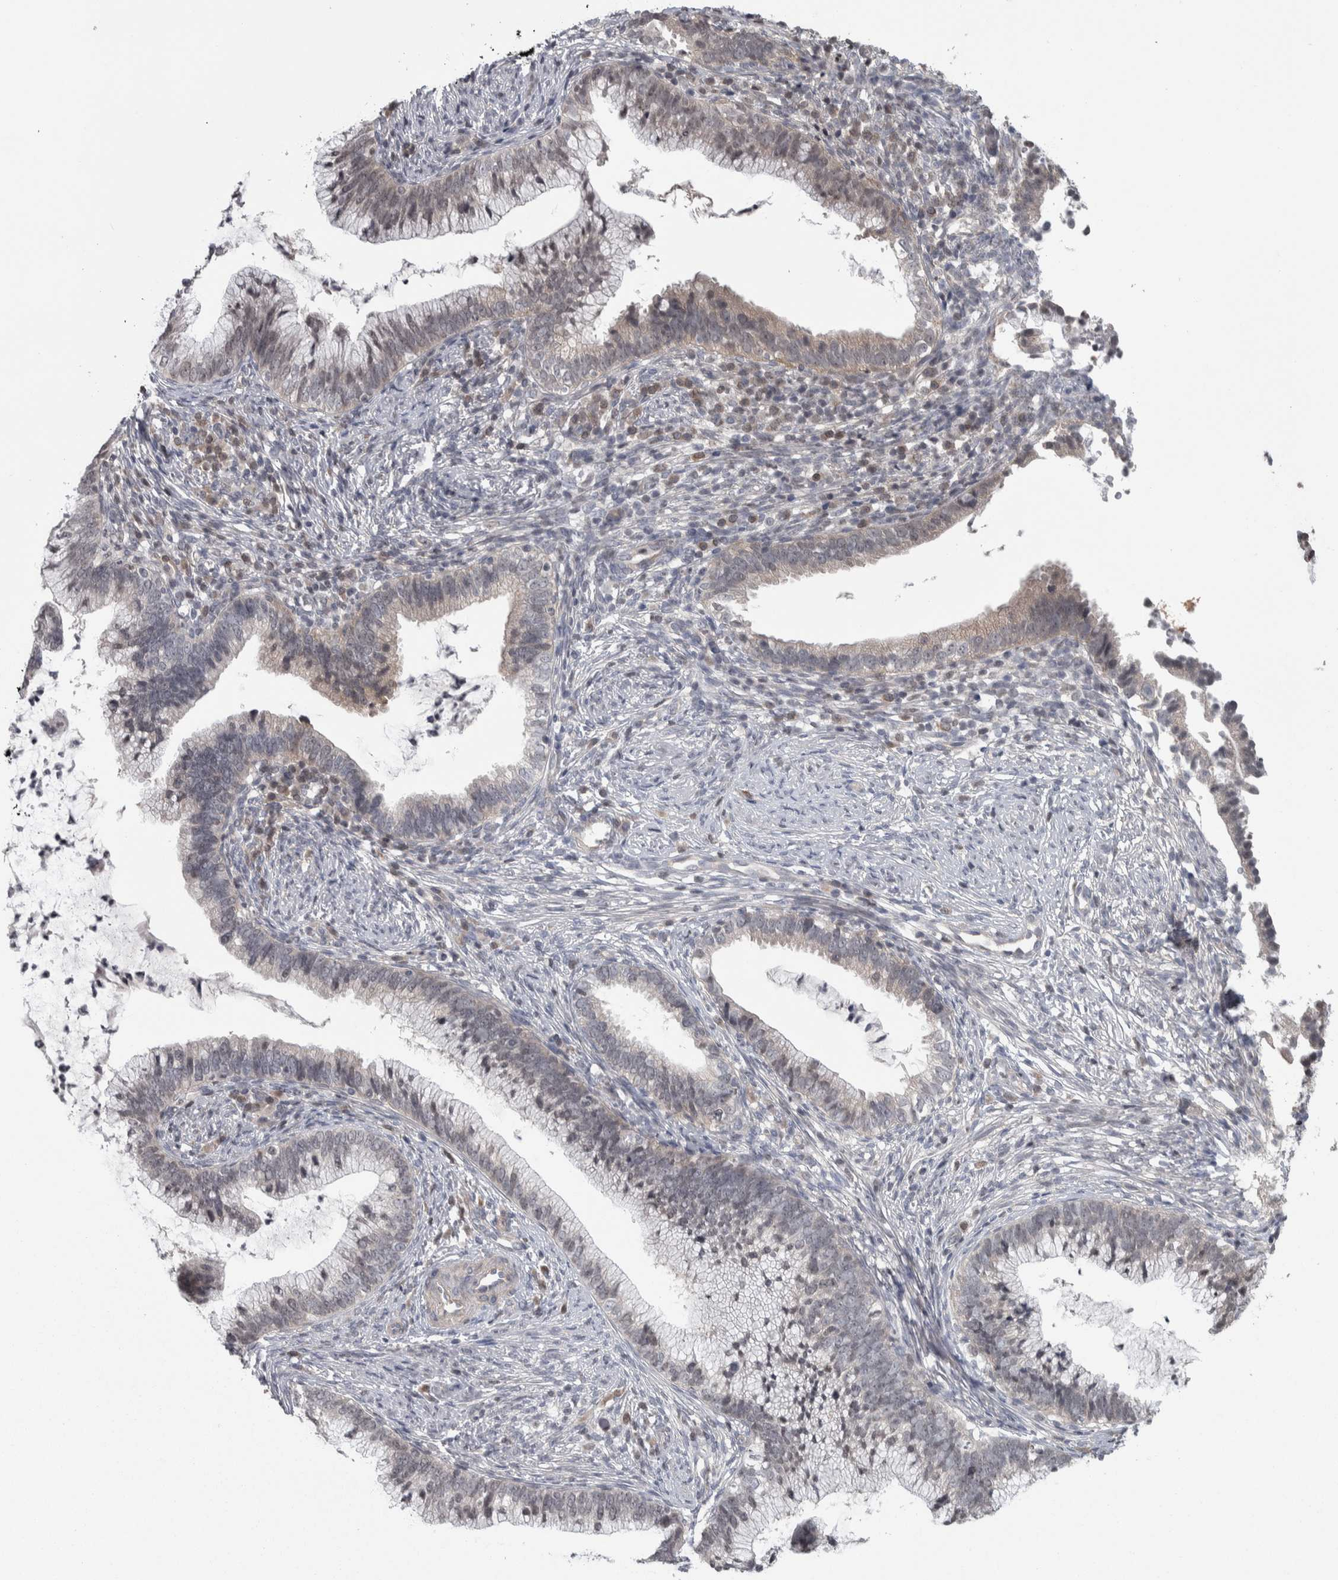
{"staining": {"intensity": "weak", "quantity": "<25%", "location": "cytoplasmic/membranous"}, "tissue": "cervical cancer", "cell_type": "Tumor cells", "image_type": "cancer", "snomed": [{"axis": "morphology", "description": "Adenocarcinoma, NOS"}, {"axis": "topography", "description": "Cervix"}], "caption": "Human cervical adenocarcinoma stained for a protein using immunohistochemistry (IHC) shows no positivity in tumor cells.", "gene": "CWC27", "patient": {"sex": "female", "age": 36}}